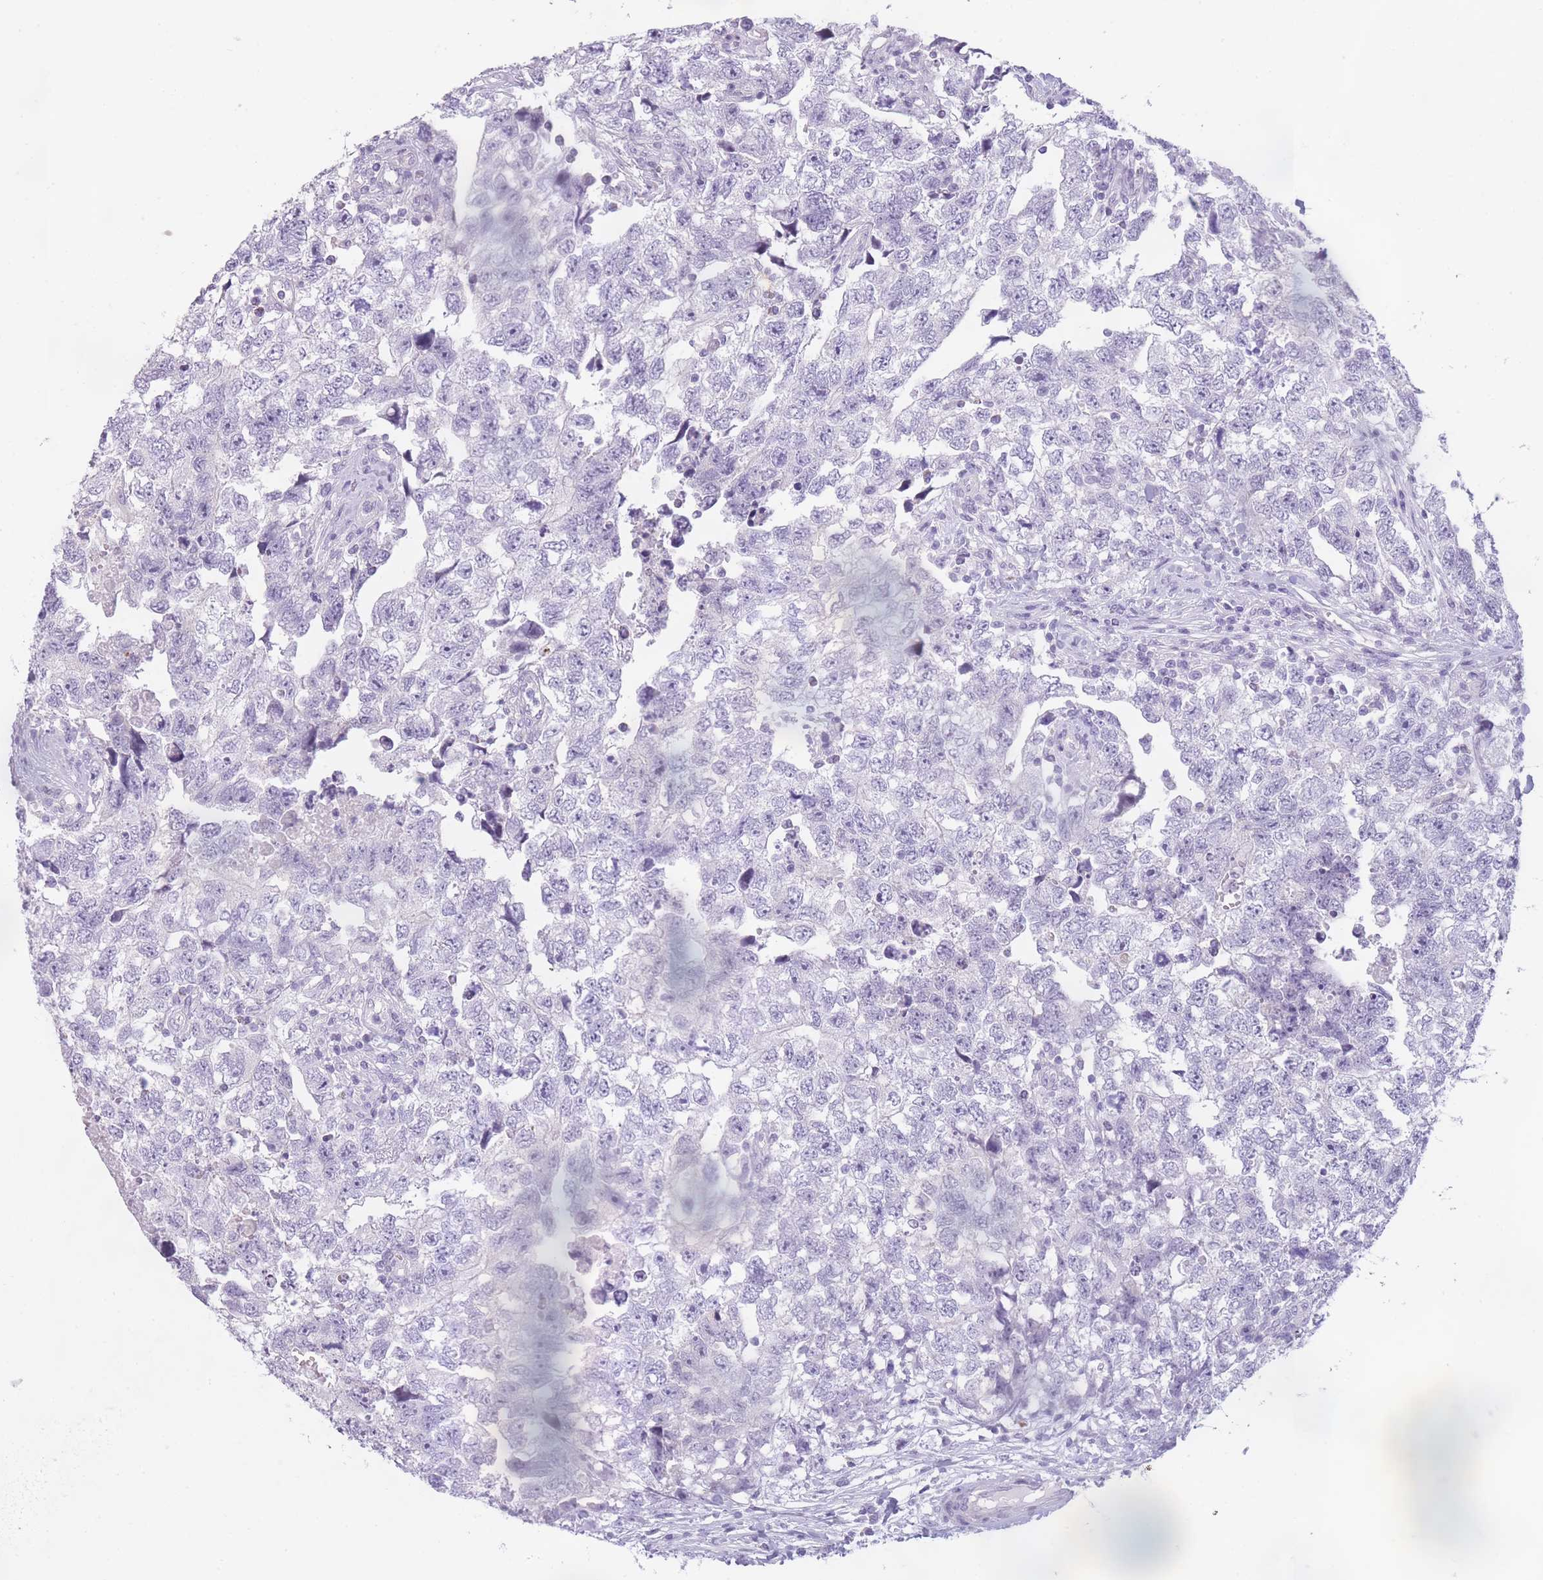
{"staining": {"intensity": "negative", "quantity": "none", "location": "none"}, "tissue": "testis cancer", "cell_type": "Tumor cells", "image_type": "cancer", "snomed": [{"axis": "morphology", "description": "Carcinoma, Embryonal, NOS"}, {"axis": "topography", "description": "Testis"}], "caption": "High power microscopy photomicrograph of an immunohistochemistry (IHC) image of testis embryonal carcinoma, revealing no significant positivity in tumor cells.", "gene": "TMEM236", "patient": {"sex": "male", "age": 22}}